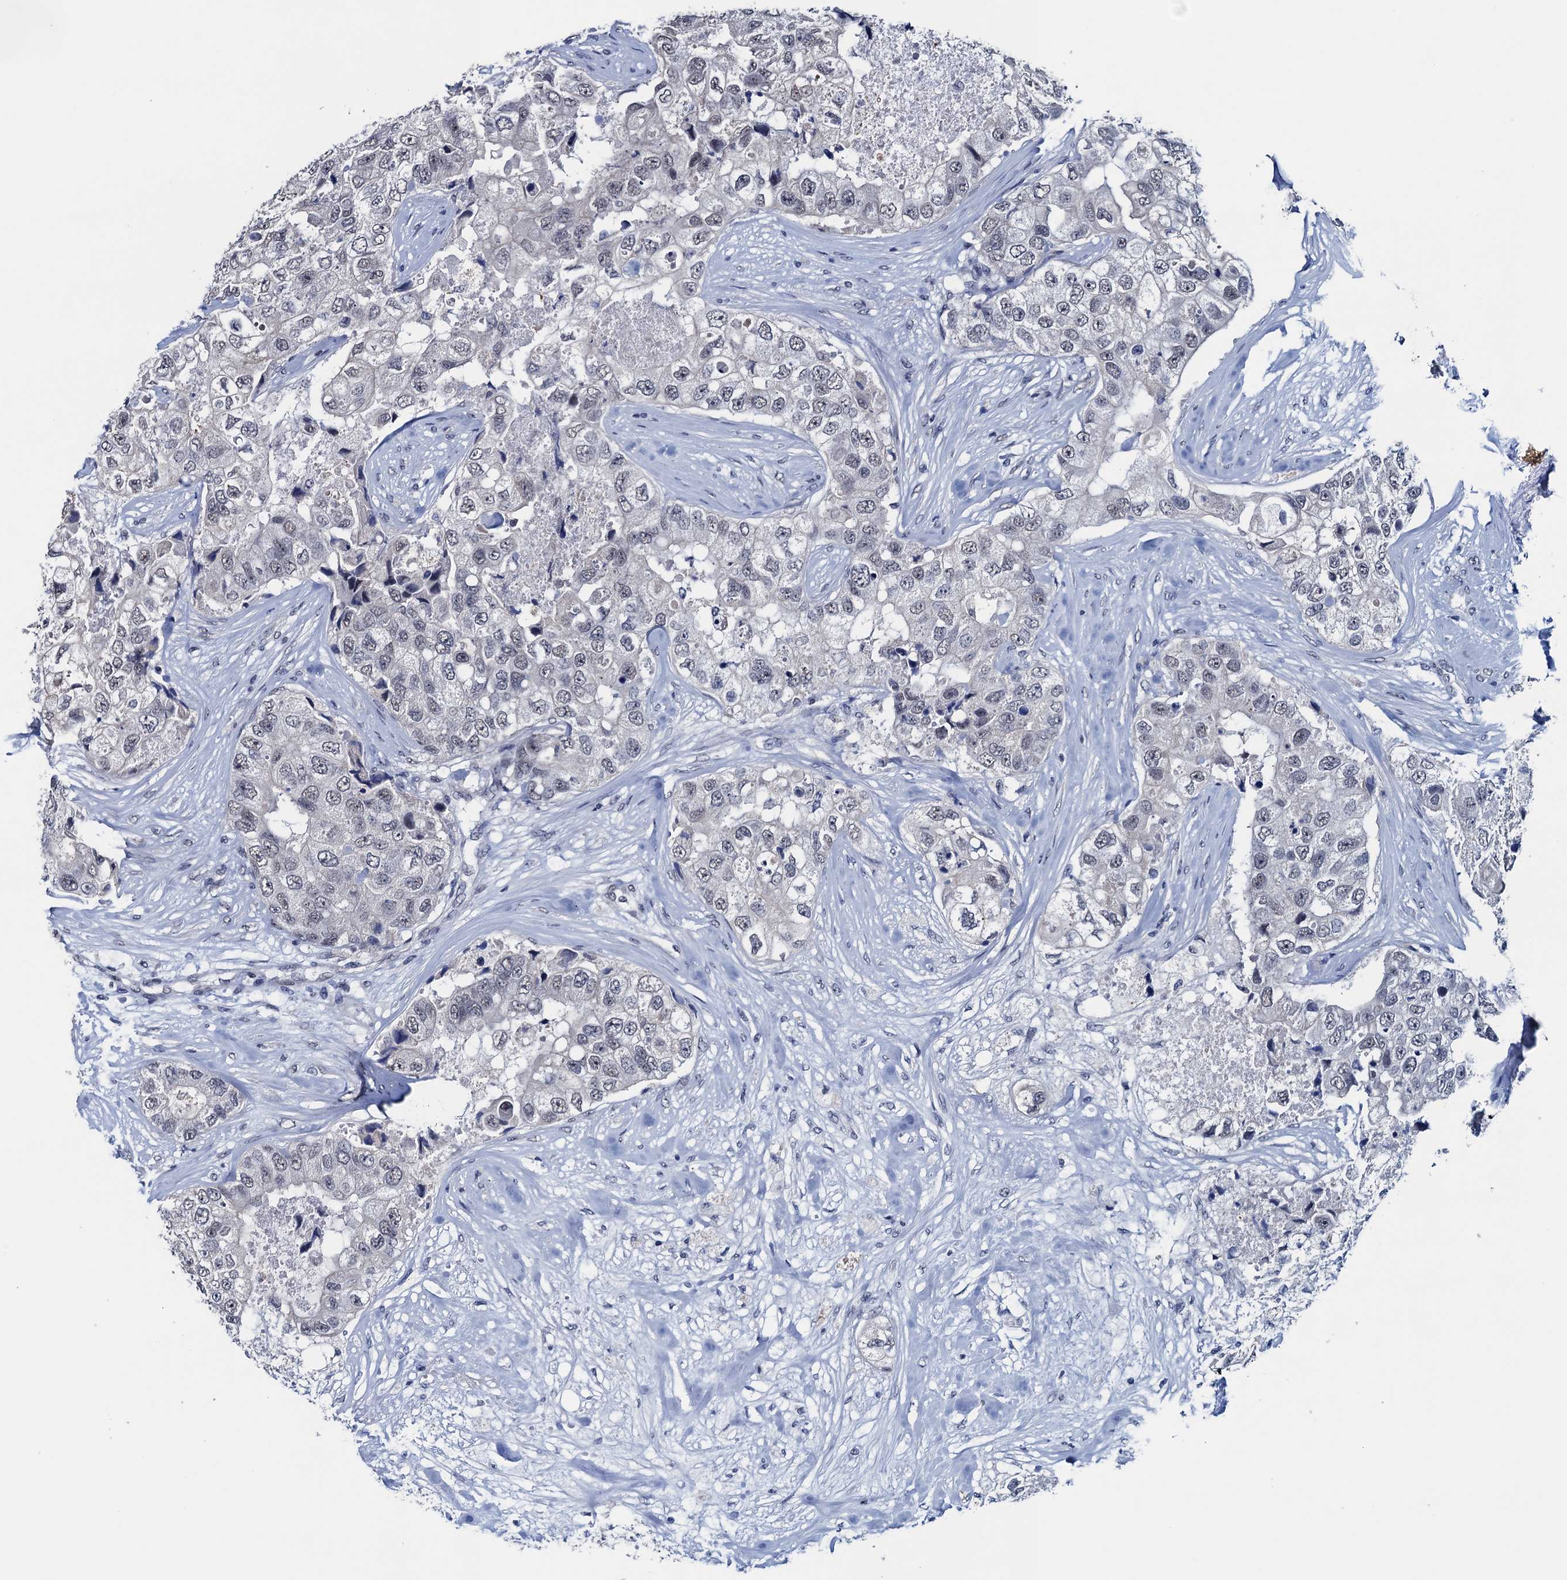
{"staining": {"intensity": "weak", "quantity": "<25%", "location": "nuclear"}, "tissue": "breast cancer", "cell_type": "Tumor cells", "image_type": "cancer", "snomed": [{"axis": "morphology", "description": "Duct carcinoma"}, {"axis": "topography", "description": "Breast"}], "caption": "DAB immunohistochemical staining of intraductal carcinoma (breast) reveals no significant staining in tumor cells.", "gene": "FNBP4", "patient": {"sex": "female", "age": 62}}